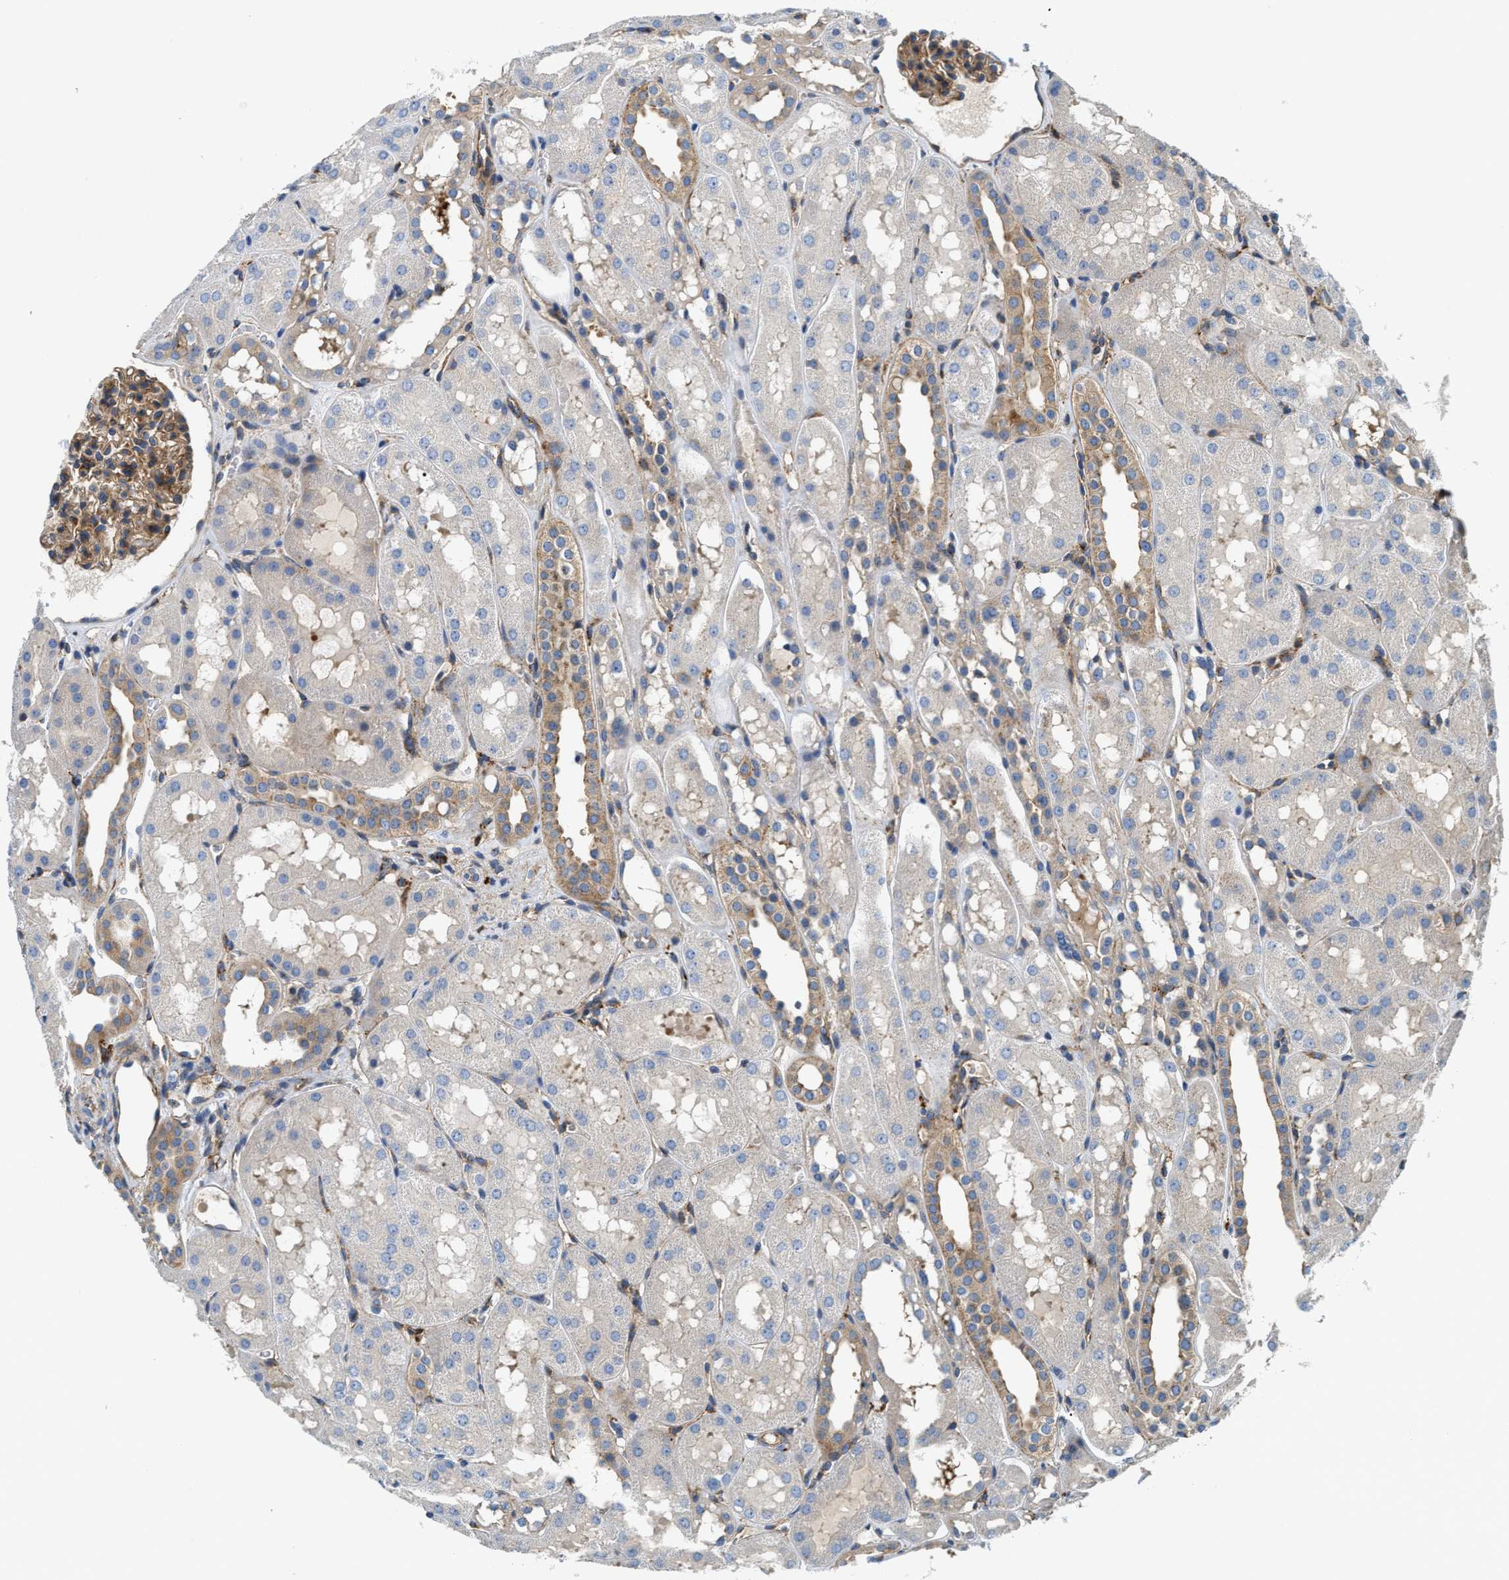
{"staining": {"intensity": "moderate", "quantity": "<25%", "location": "cytoplasmic/membranous"}, "tissue": "kidney", "cell_type": "Cells in glomeruli", "image_type": "normal", "snomed": [{"axis": "morphology", "description": "Normal tissue, NOS"}, {"axis": "topography", "description": "Kidney"}, {"axis": "topography", "description": "Urinary bladder"}], "caption": "Unremarkable kidney was stained to show a protein in brown. There is low levels of moderate cytoplasmic/membranous positivity in about <25% of cells in glomeruli. The staining was performed using DAB (3,3'-diaminobenzidine), with brown indicating positive protein expression. Nuclei are stained blue with hematoxylin.", "gene": "NSUN7", "patient": {"sex": "male", "age": 16}}